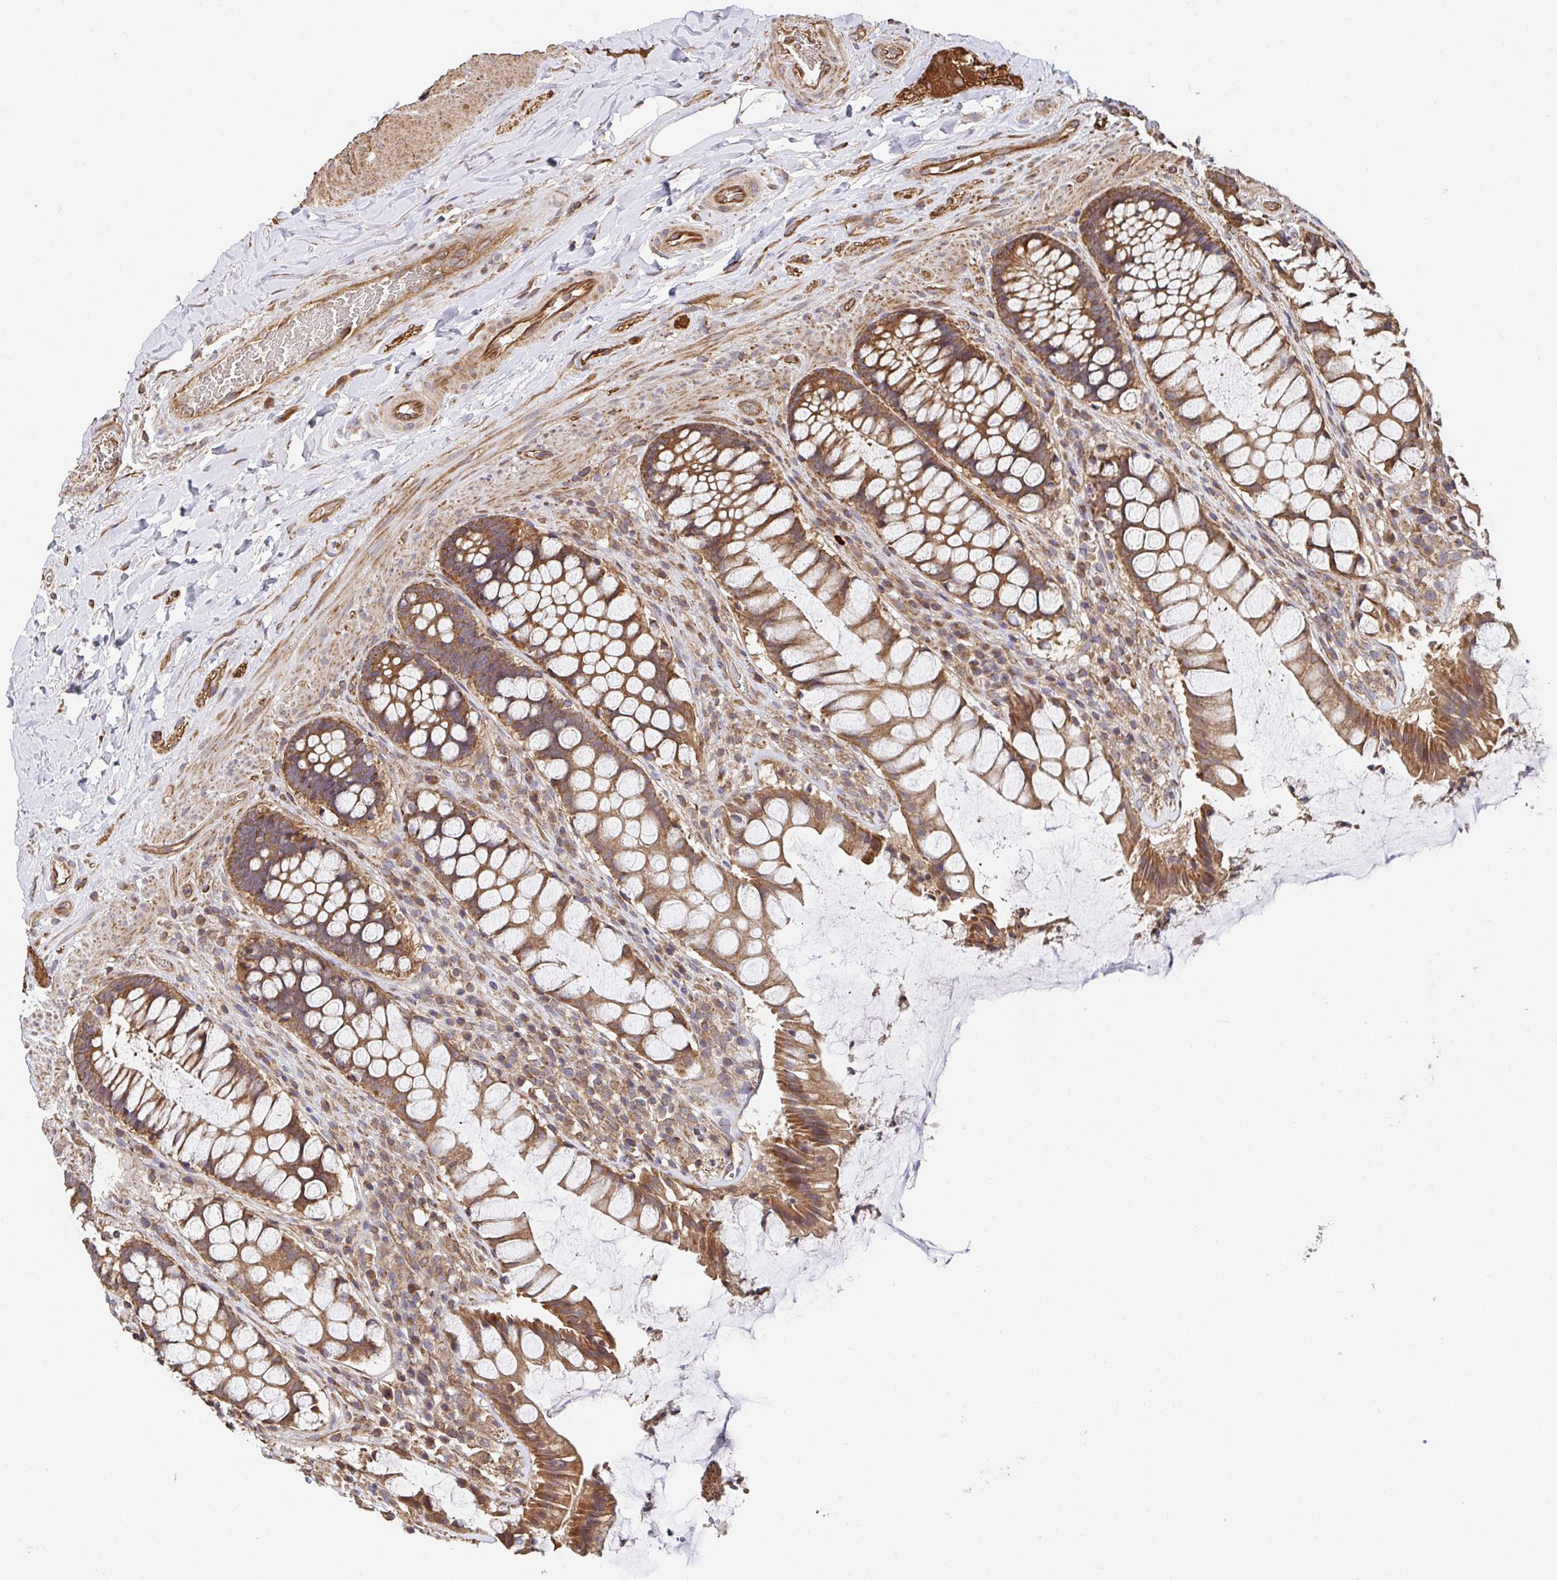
{"staining": {"intensity": "strong", "quantity": ">75%", "location": "cytoplasmic/membranous"}, "tissue": "rectum", "cell_type": "Glandular cells", "image_type": "normal", "snomed": [{"axis": "morphology", "description": "Normal tissue, NOS"}, {"axis": "topography", "description": "Rectum"}], "caption": "Brown immunohistochemical staining in benign rectum displays strong cytoplasmic/membranous positivity in approximately >75% of glandular cells. Nuclei are stained in blue.", "gene": "APBB1", "patient": {"sex": "female", "age": 58}}